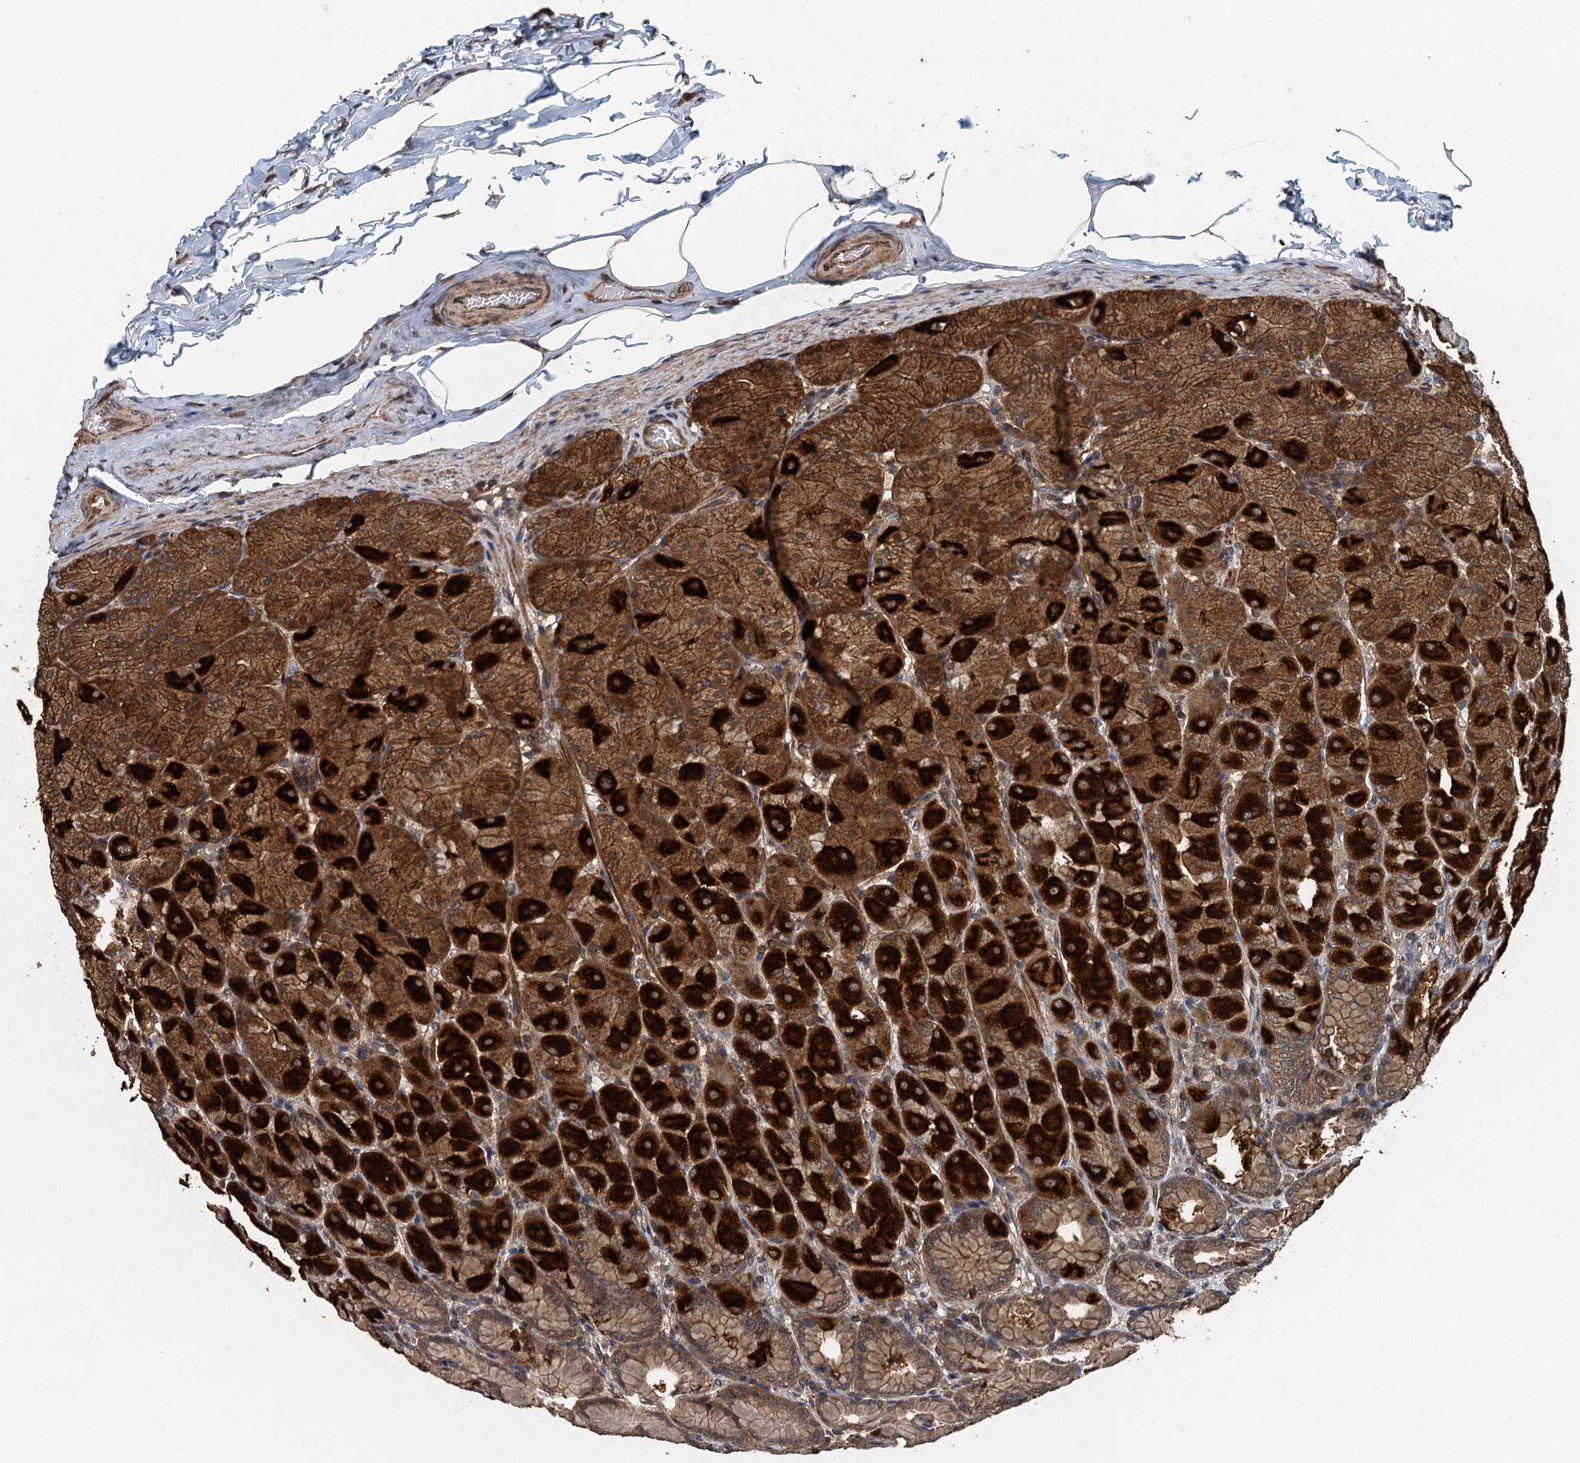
{"staining": {"intensity": "strong", "quantity": ">75%", "location": "cytoplasmic/membranous"}, "tissue": "stomach", "cell_type": "Glandular cells", "image_type": "normal", "snomed": [{"axis": "morphology", "description": "Normal tissue, NOS"}, {"axis": "topography", "description": "Stomach, upper"}], "caption": "Immunohistochemistry (IHC) histopathology image of normal stomach: human stomach stained using immunohistochemistry (IHC) exhibits high levels of strong protein expression localized specifically in the cytoplasmic/membranous of glandular cells, appearing as a cytoplasmic/membranous brown color.", "gene": "BORCS5", "patient": {"sex": "female", "age": 56}}